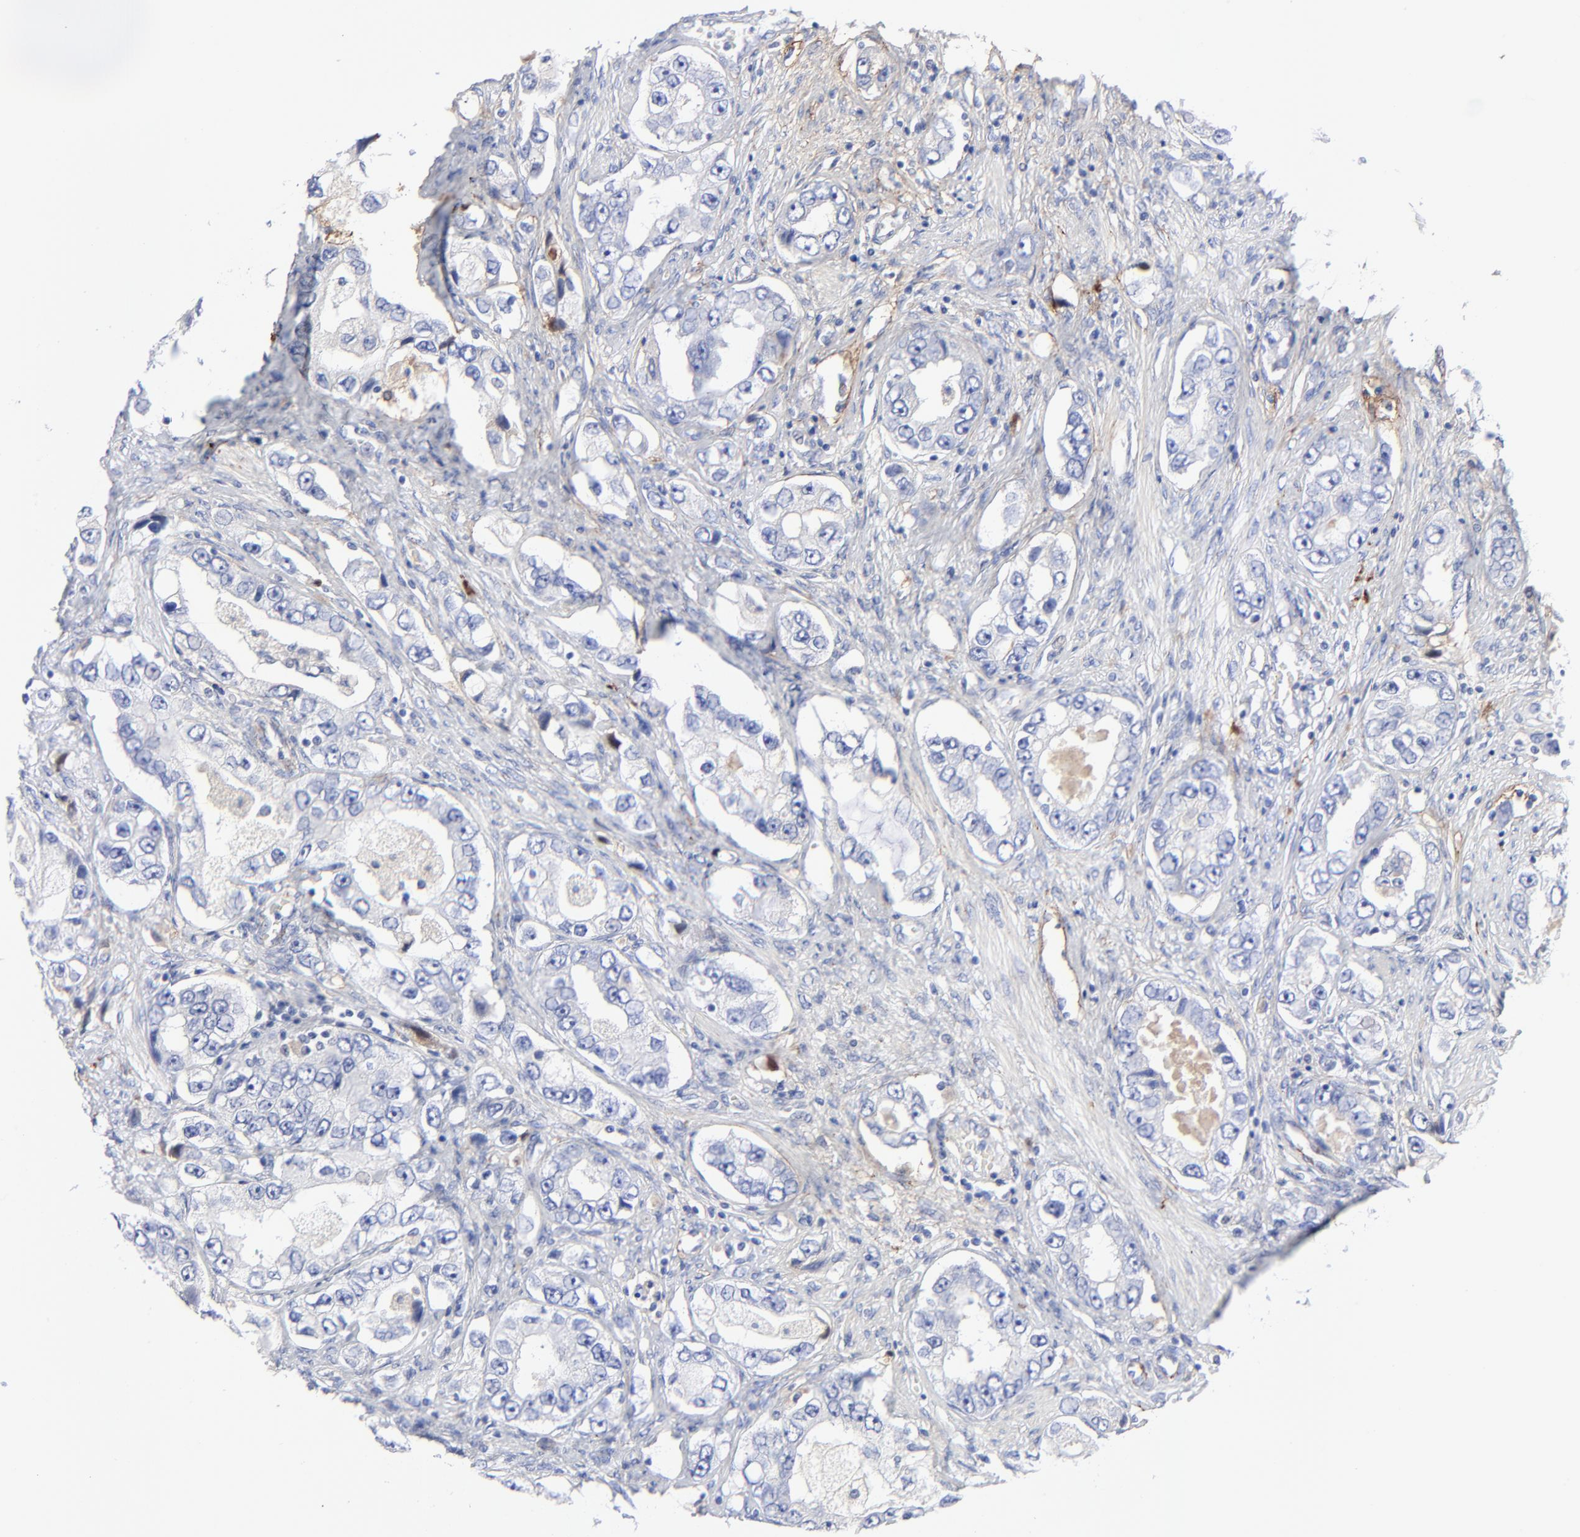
{"staining": {"intensity": "negative", "quantity": "none", "location": "none"}, "tissue": "prostate cancer", "cell_type": "Tumor cells", "image_type": "cancer", "snomed": [{"axis": "morphology", "description": "Adenocarcinoma, High grade"}, {"axis": "topography", "description": "Prostate"}], "caption": "An immunohistochemistry image of adenocarcinoma (high-grade) (prostate) is shown. There is no staining in tumor cells of adenocarcinoma (high-grade) (prostate). The staining was performed using DAB (3,3'-diaminobenzidine) to visualize the protein expression in brown, while the nuclei were stained in blue with hematoxylin (Magnification: 20x).", "gene": "FBLN2", "patient": {"sex": "male", "age": 63}}